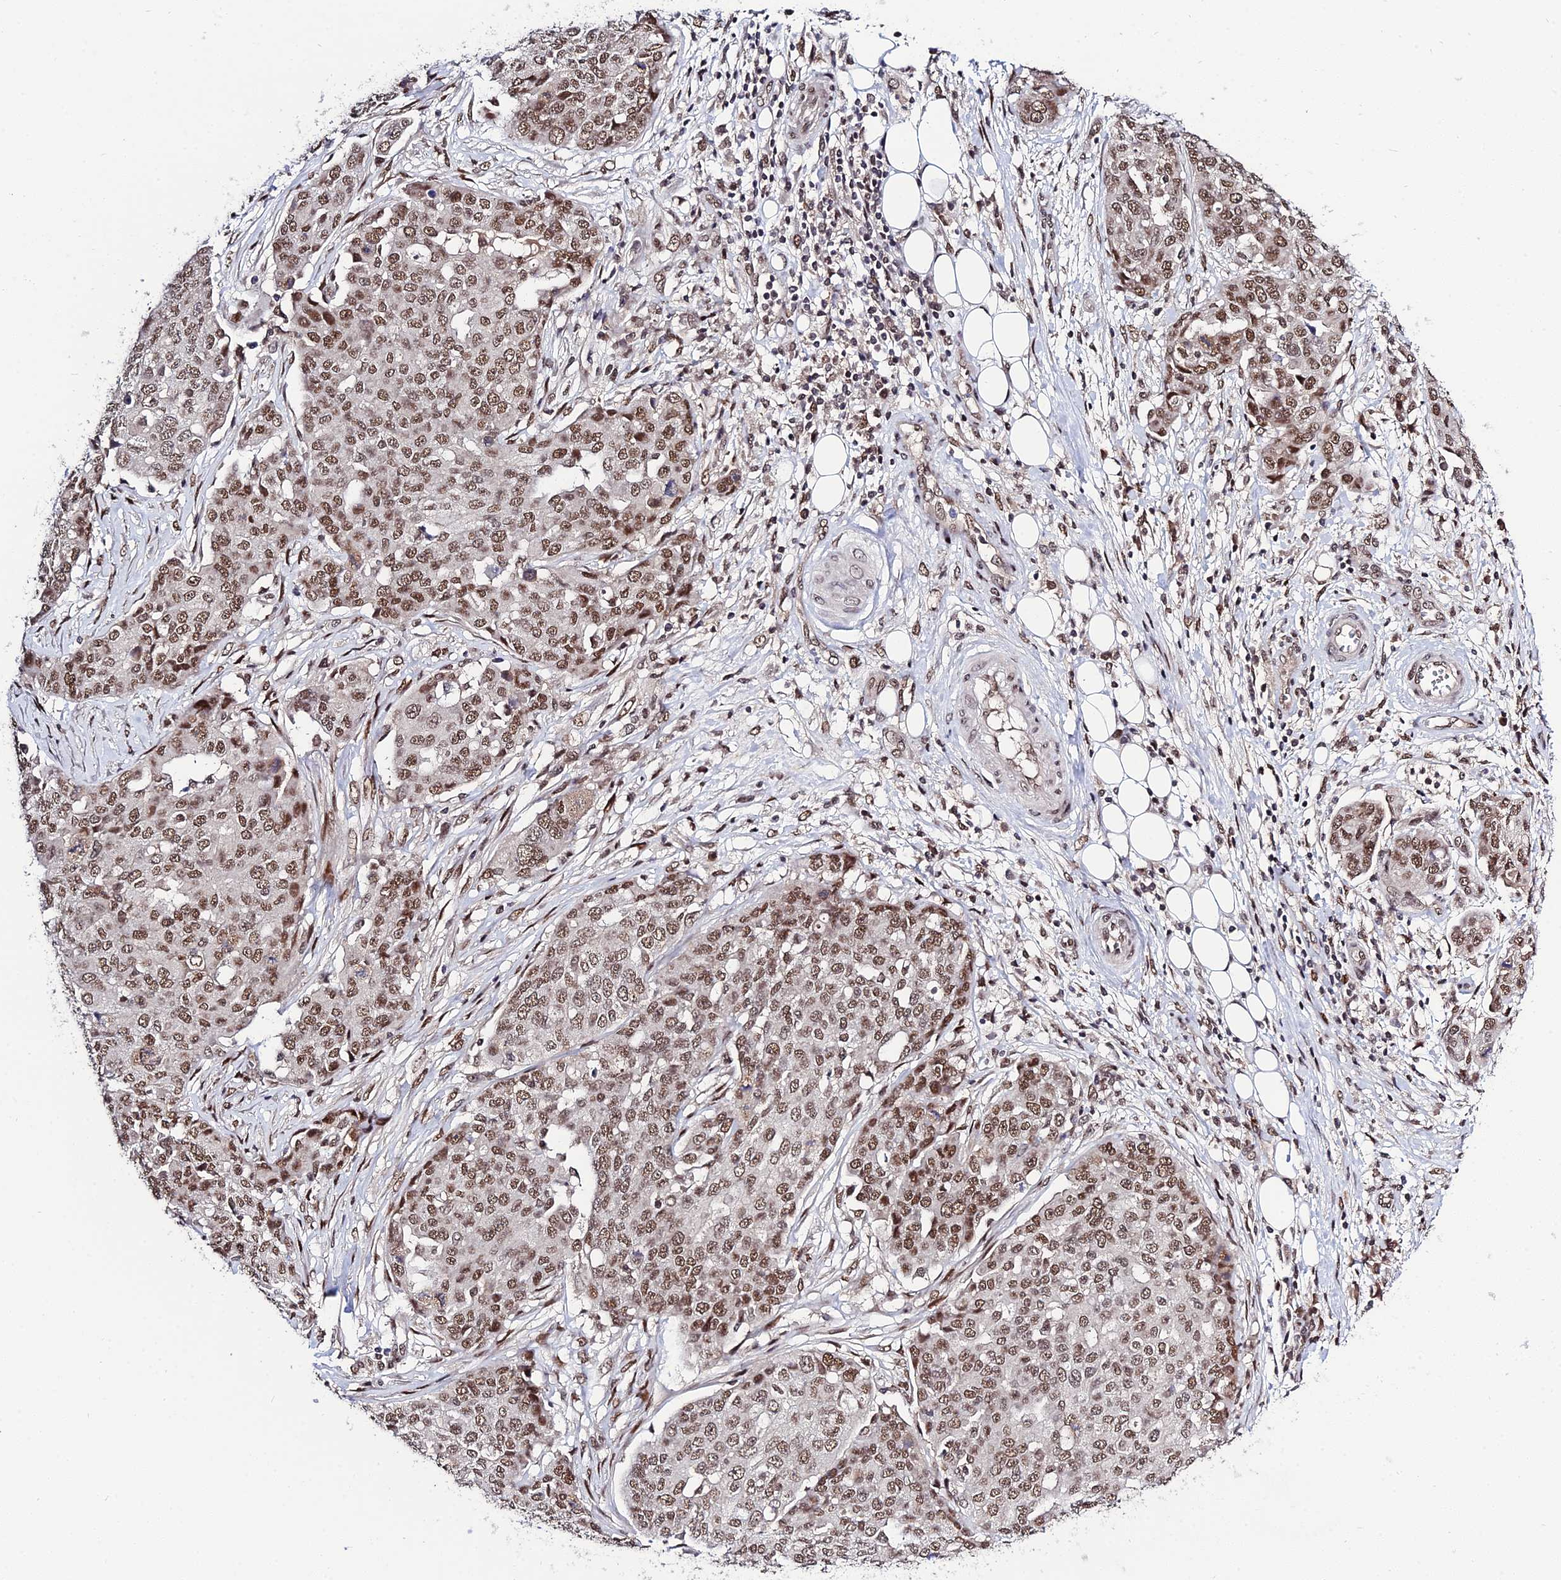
{"staining": {"intensity": "moderate", "quantity": ">75%", "location": "nuclear"}, "tissue": "ovarian cancer", "cell_type": "Tumor cells", "image_type": "cancer", "snomed": [{"axis": "morphology", "description": "Cystadenocarcinoma, serous, NOS"}, {"axis": "topography", "description": "Soft tissue"}, {"axis": "topography", "description": "Ovary"}], "caption": "Ovarian serous cystadenocarcinoma stained with DAB (3,3'-diaminobenzidine) IHC displays medium levels of moderate nuclear expression in approximately >75% of tumor cells. The protein of interest is shown in brown color, while the nuclei are stained blue.", "gene": "SYT15", "patient": {"sex": "female", "age": 57}}